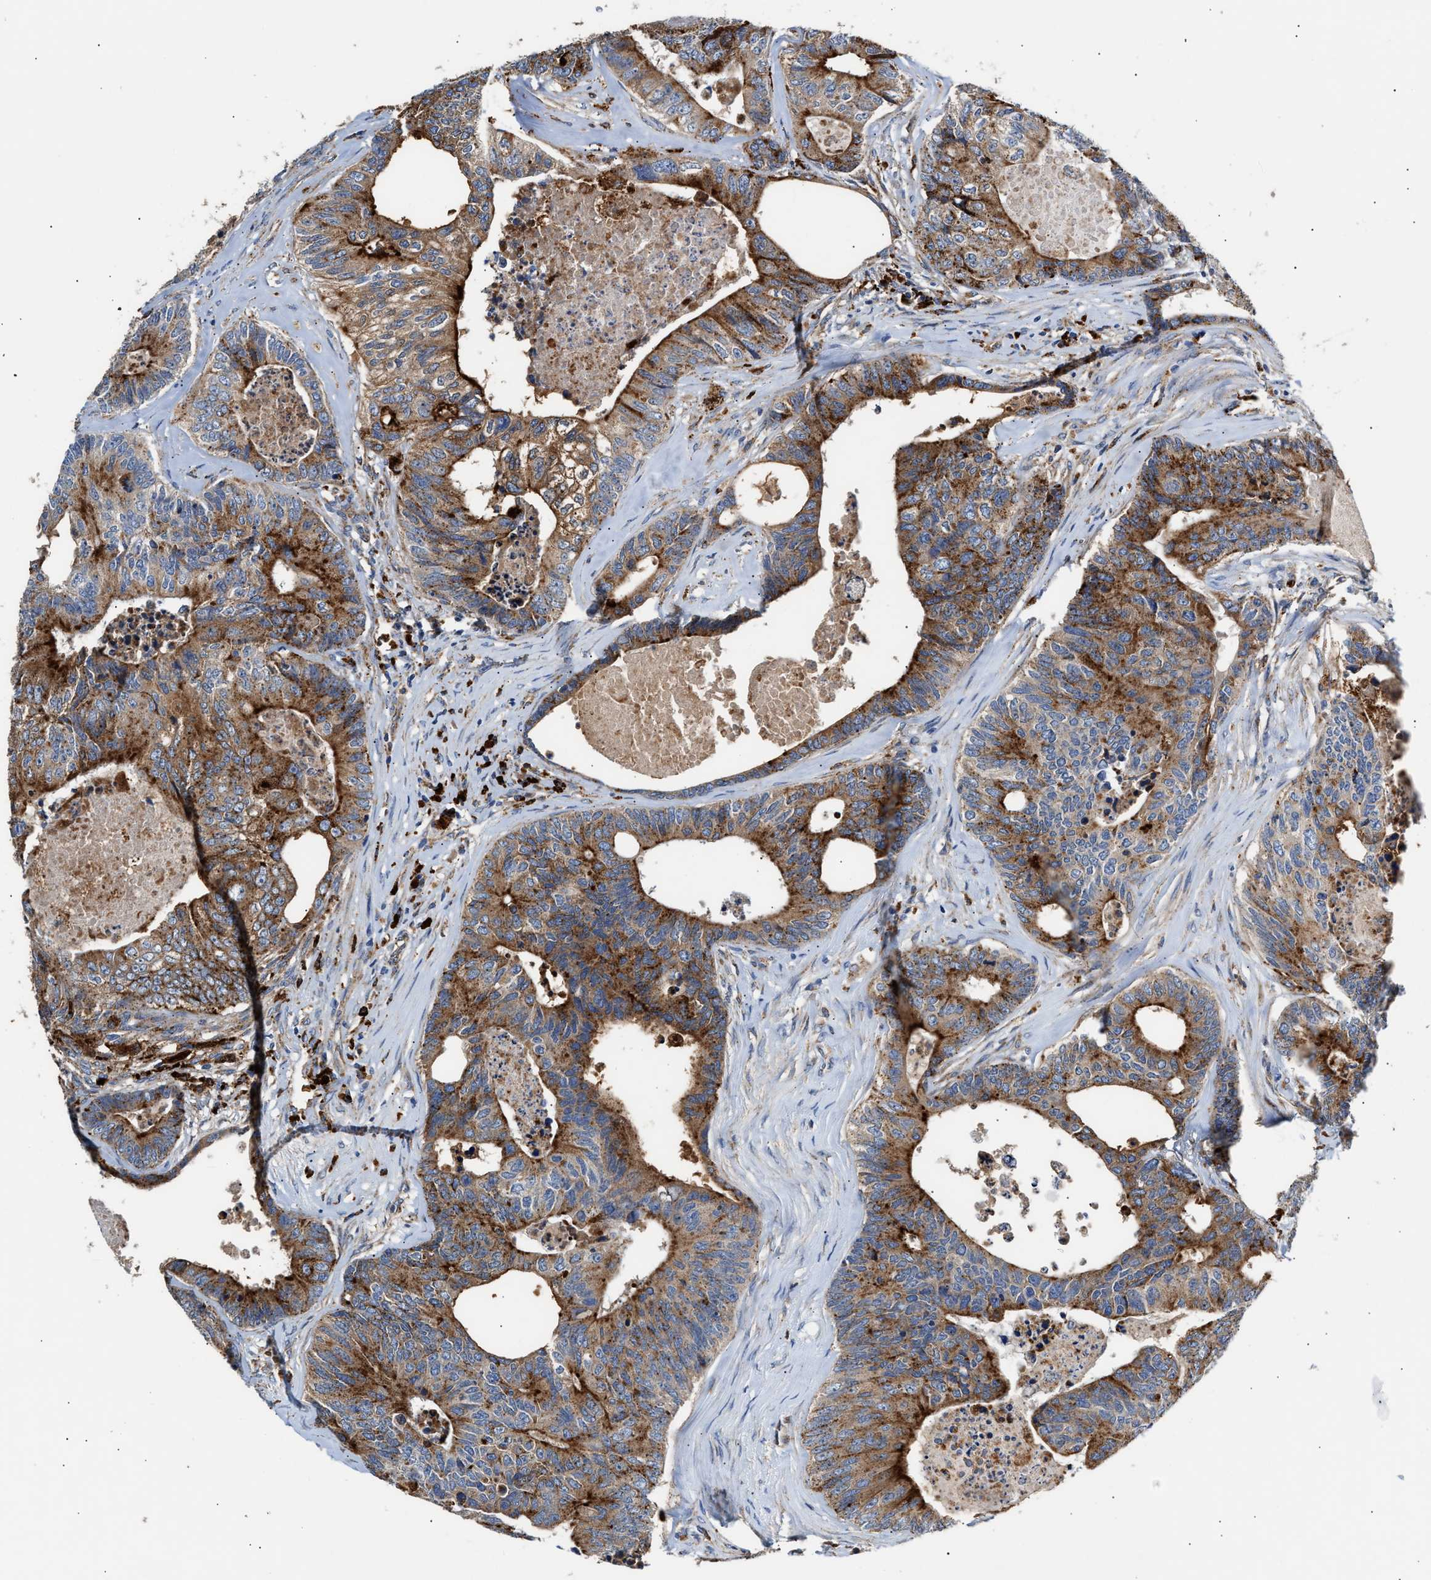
{"staining": {"intensity": "strong", "quantity": ">75%", "location": "cytoplasmic/membranous"}, "tissue": "colorectal cancer", "cell_type": "Tumor cells", "image_type": "cancer", "snomed": [{"axis": "morphology", "description": "Adenocarcinoma, NOS"}, {"axis": "topography", "description": "Colon"}], "caption": "The histopathology image reveals immunohistochemical staining of colorectal adenocarcinoma. There is strong cytoplasmic/membranous staining is identified in about >75% of tumor cells.", "gene": "CCDC146", "patient": {"sex": "female", "age": 67}}